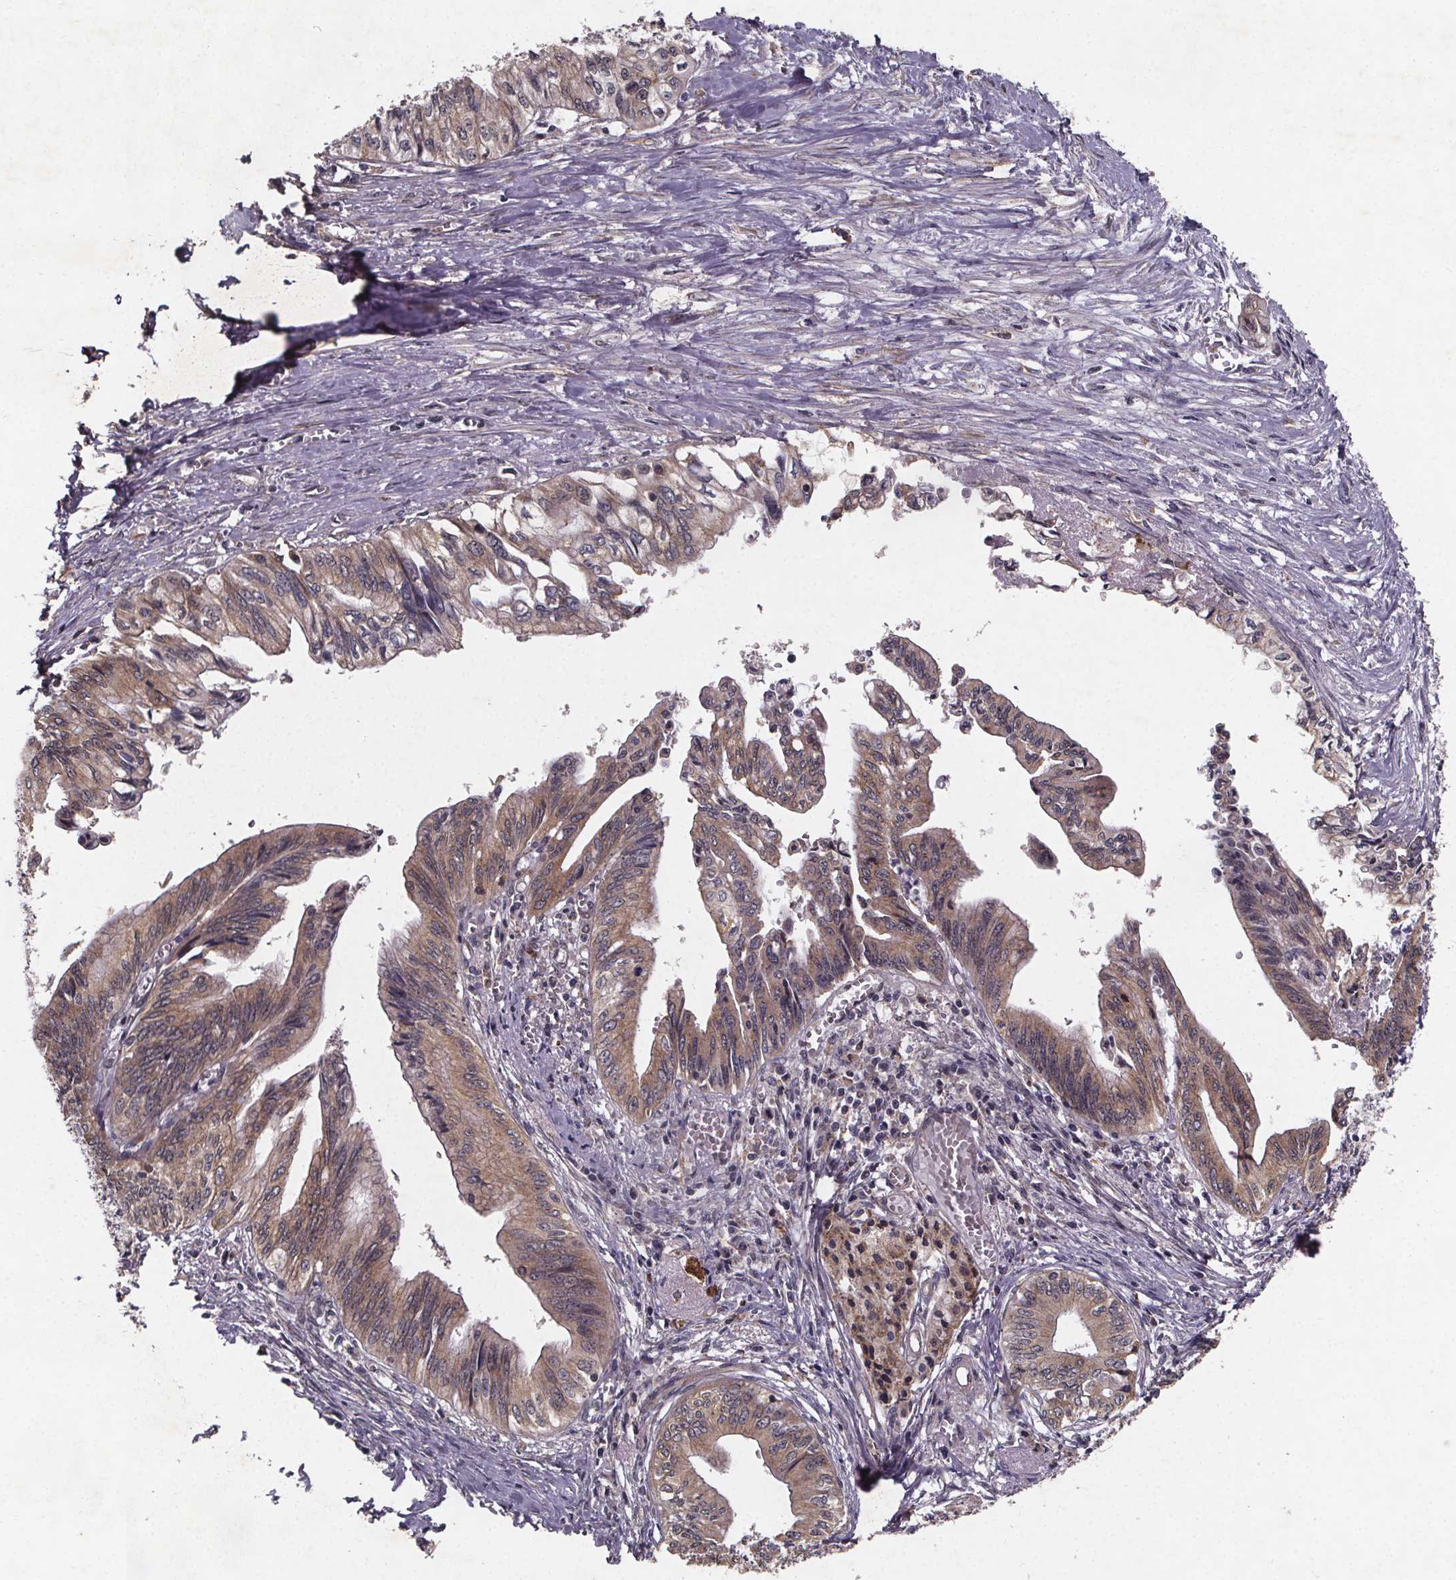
{"staining": {"intensity": "weak", "quantity": ">75%", "location": "cytoplasmic/membranous"}, "tissue": "pancreatic cancer", "cell_type": "Tumor cells", "image_type": "cancer", "snomed": [{"axis": "morphology", "description": "Adenocarcinoma, NOS"}, {"axis": "topography", "description": "Pancreas"}], "caption": "Human pancreatic adenocarcinoma stained with a brown dye shows weak cytoplasmic/membranous positive positivity in approximately >75% of tumor cells.", "gene": "PIERCE2", "patient": {"sex": "female", "age": 61}}